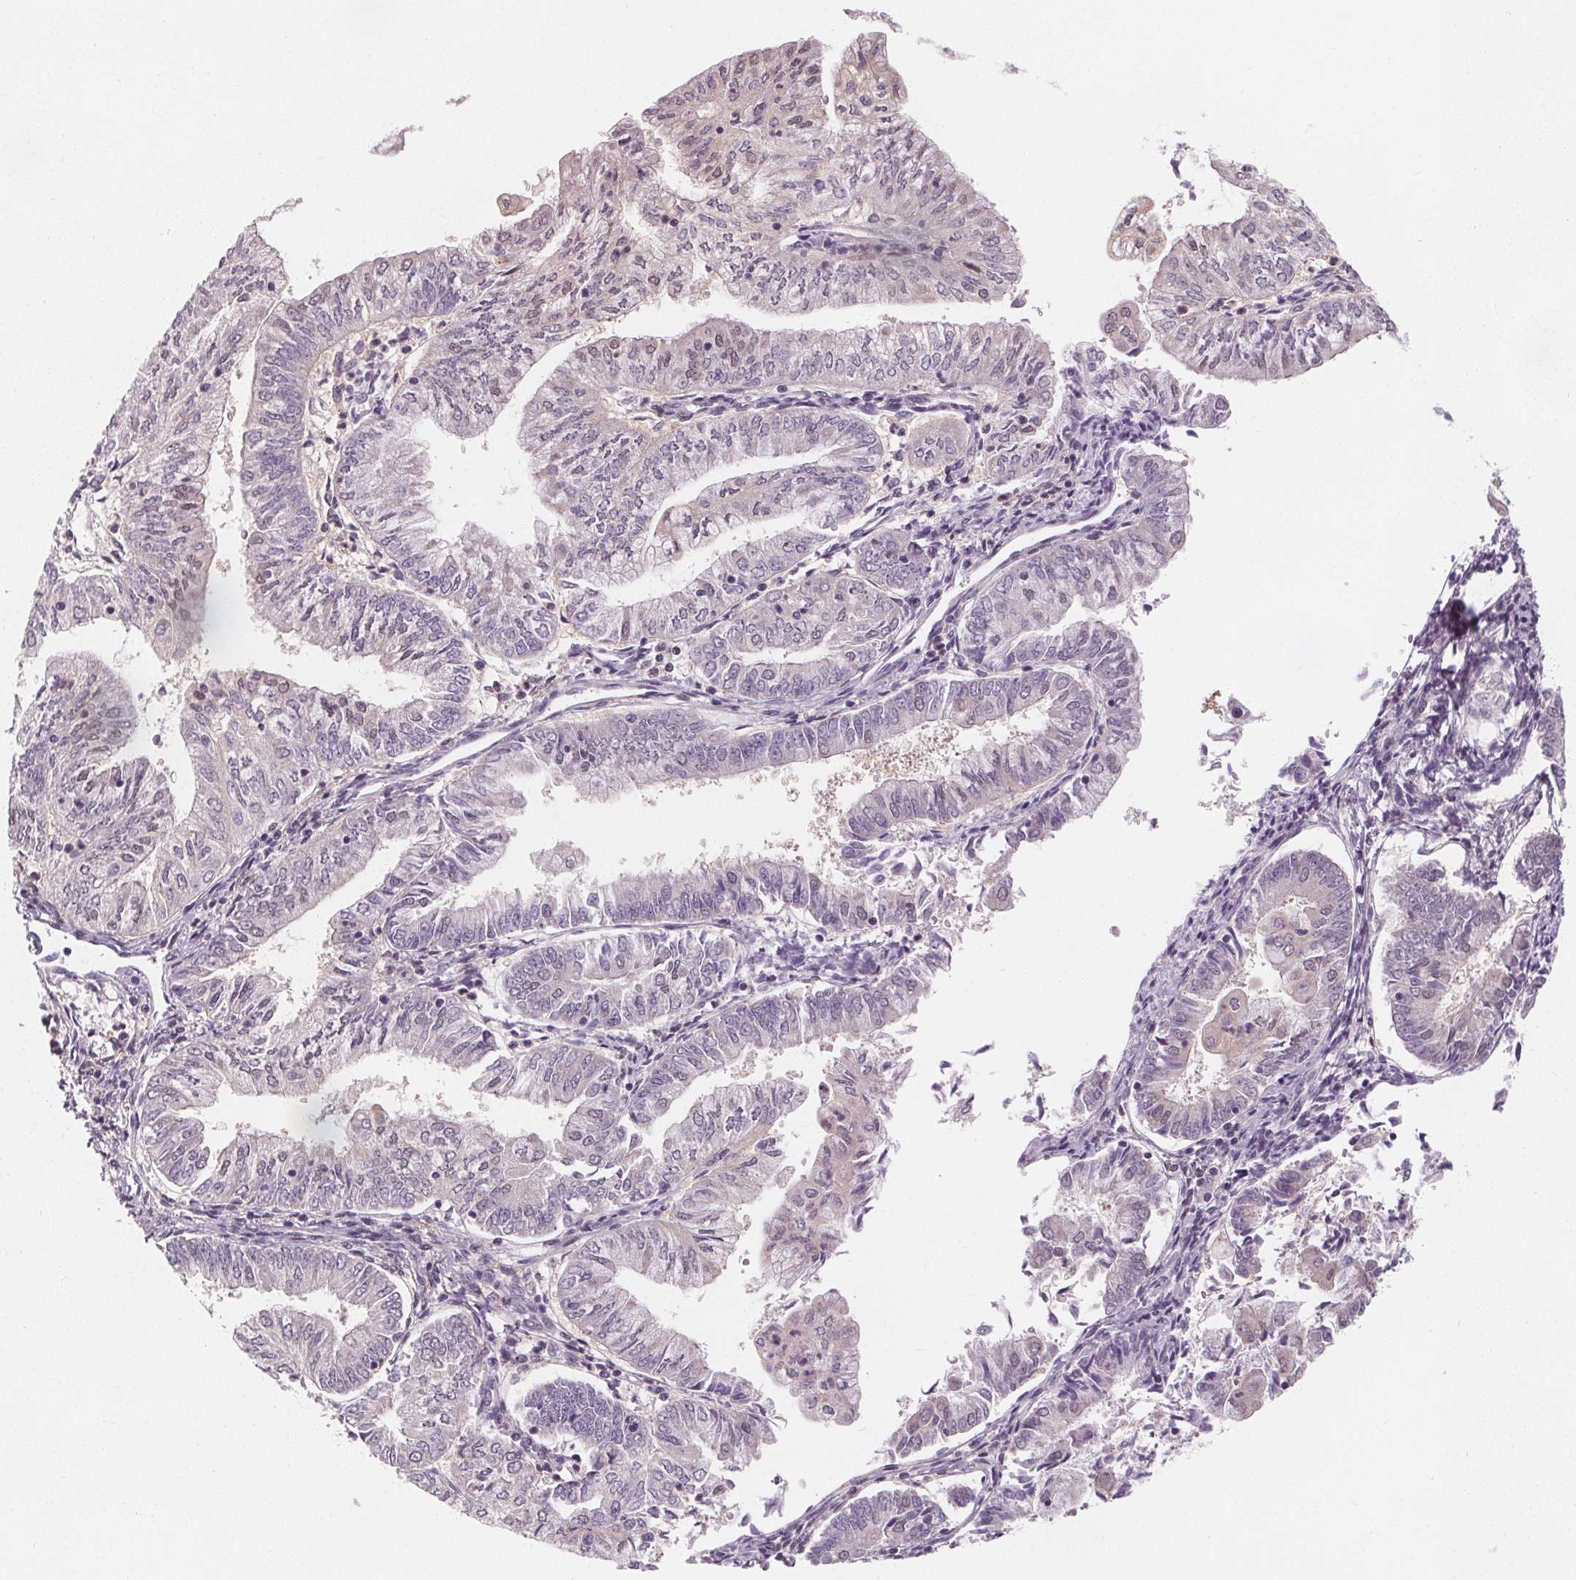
{"staining": {"intensity": "negative", "quantity": "none", "location": "none"}, "tissue": "endometrial cancer", "cell_type": "Tumor cells", "image_type": "cancer", "snomed": [{"axis": "morphology", "description": "Adenocarcinoma, NOS"}, {"axis": "topography", "description": "Endometrium"}], "caption": "There is no significant expression in tumor cells of adenocarcinoma (endometrial). (Brightfield microscopy of DAB immunohistochemistry (IHC) at high magnification).", "gene": "UGP2", "patient": {"sex": "female", "age": 55}}